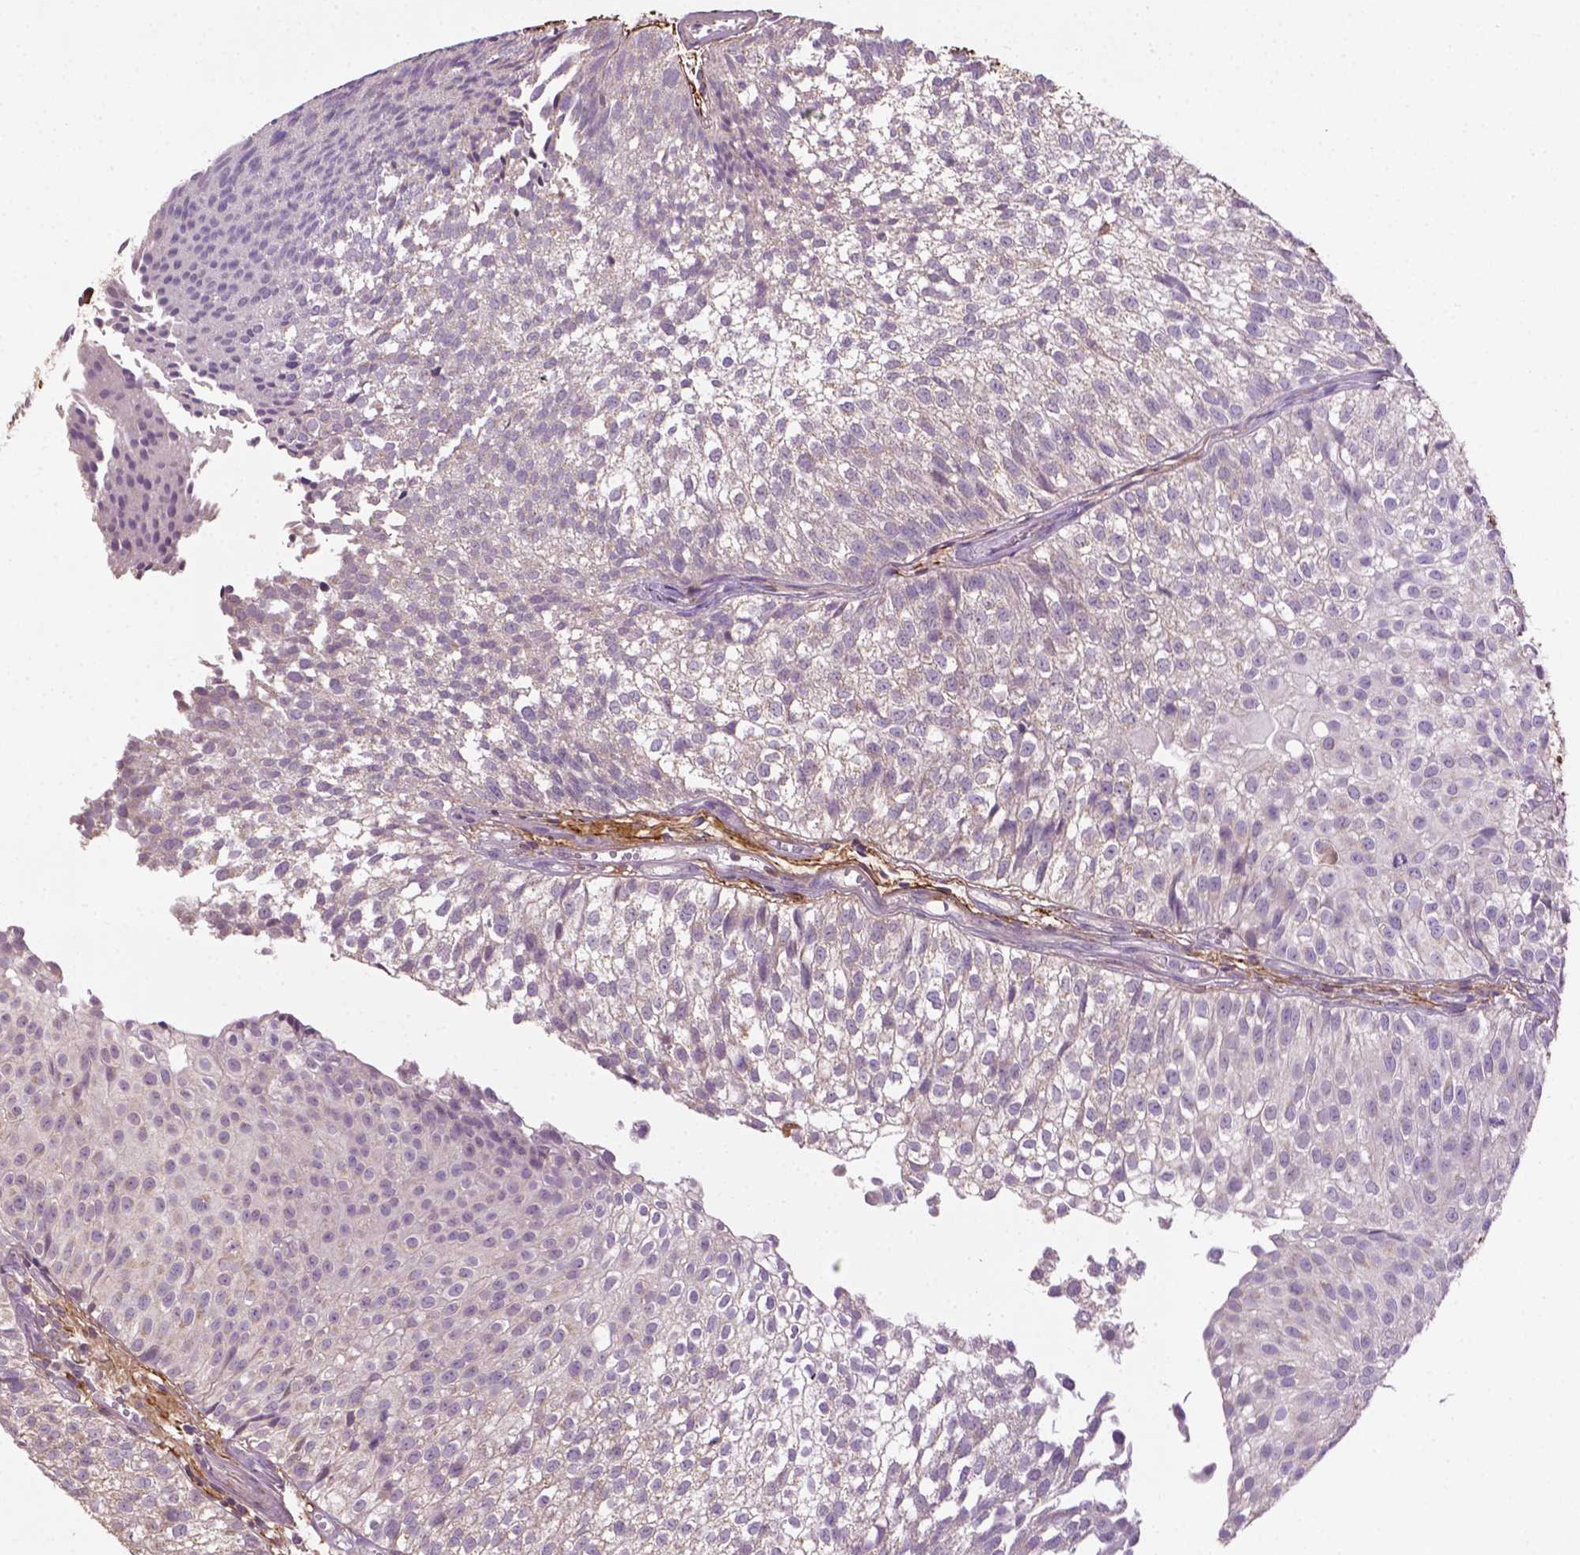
{"staining": {"intensity": "negative", "quantity": "none", "location": "none"}, "tissue": "urothelial cancer", "cell_type": "Tumor cells", "image_type": "cancer", "snomed": [{"axis": "morphology", "description": "Urothelial carcinoma, Low grade"}, {"axis": "topography", "description": "Urinary bladder"}], "caption": "High power microscopy image of an IHC photomicrograph of urothelial cancer, revealing no significant expression in tumor cells. (DAB (3,3'-diaminobenzidine) IHC visualized using brightfield microscopy, high magnification).", "gene": "LRRC3C", "patient": {"sex": "male", "age": 70}}